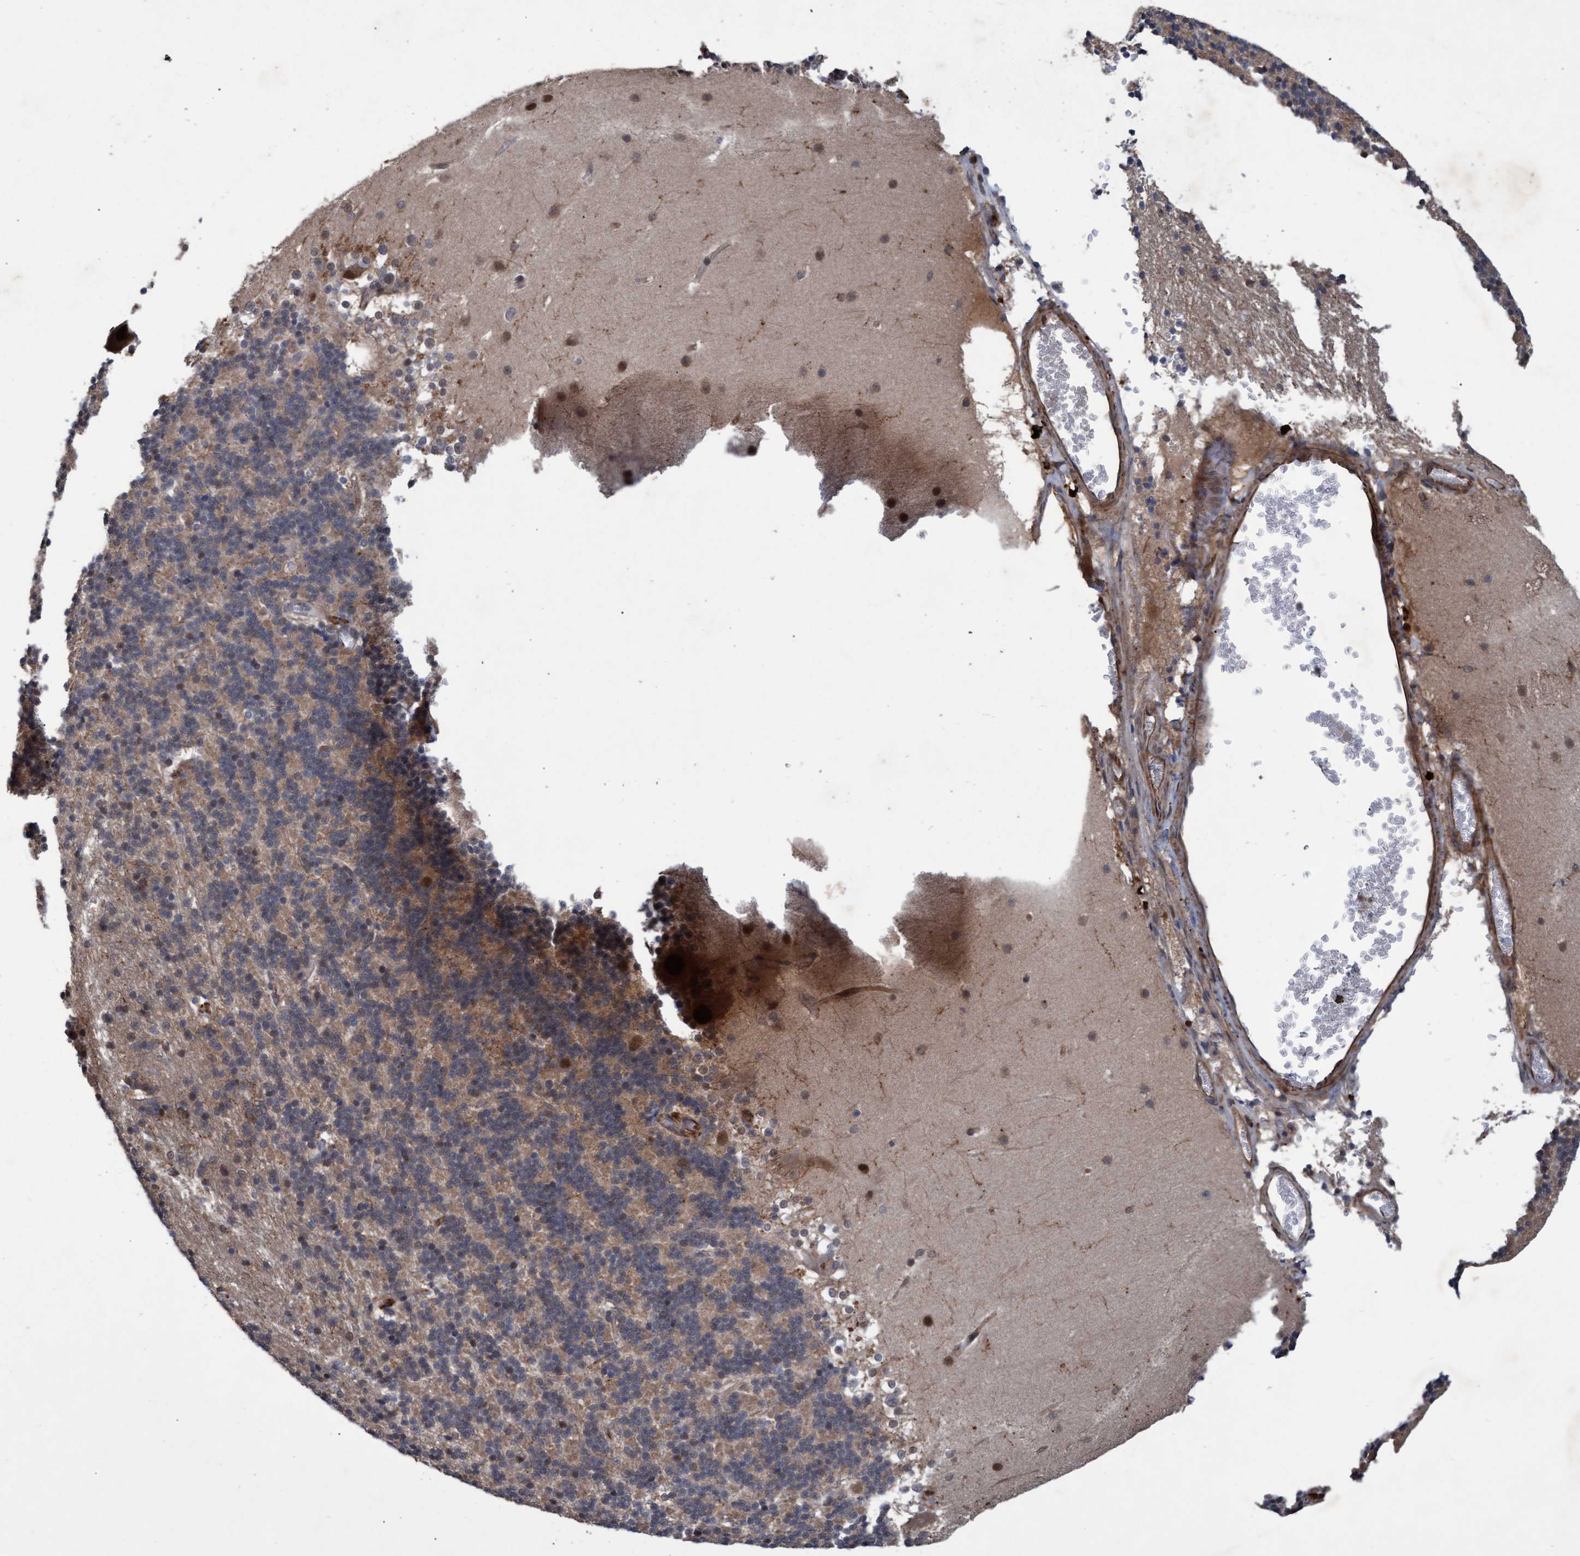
{"staining": {"intensity": "moderate", "quantity": "25%-75%", "location": "cytoplasmic/membranous"}, "tissue": "cerebellum", "cell_type": "Cells in granular layer", "image_type": "normal", "snomed": [{"axis": "morphology", "description": "Normal tissue, NOS"}, {"axis": "topography", "description": "Cerebellum"}], "caption": "A histopathology image of cerebellum stained for a protein reveals moderate cytoplasmic/membranous brown staining in cells in granular layer.", "gene": "PSMB6", "patient": {"sex": "female", "age": 19}}